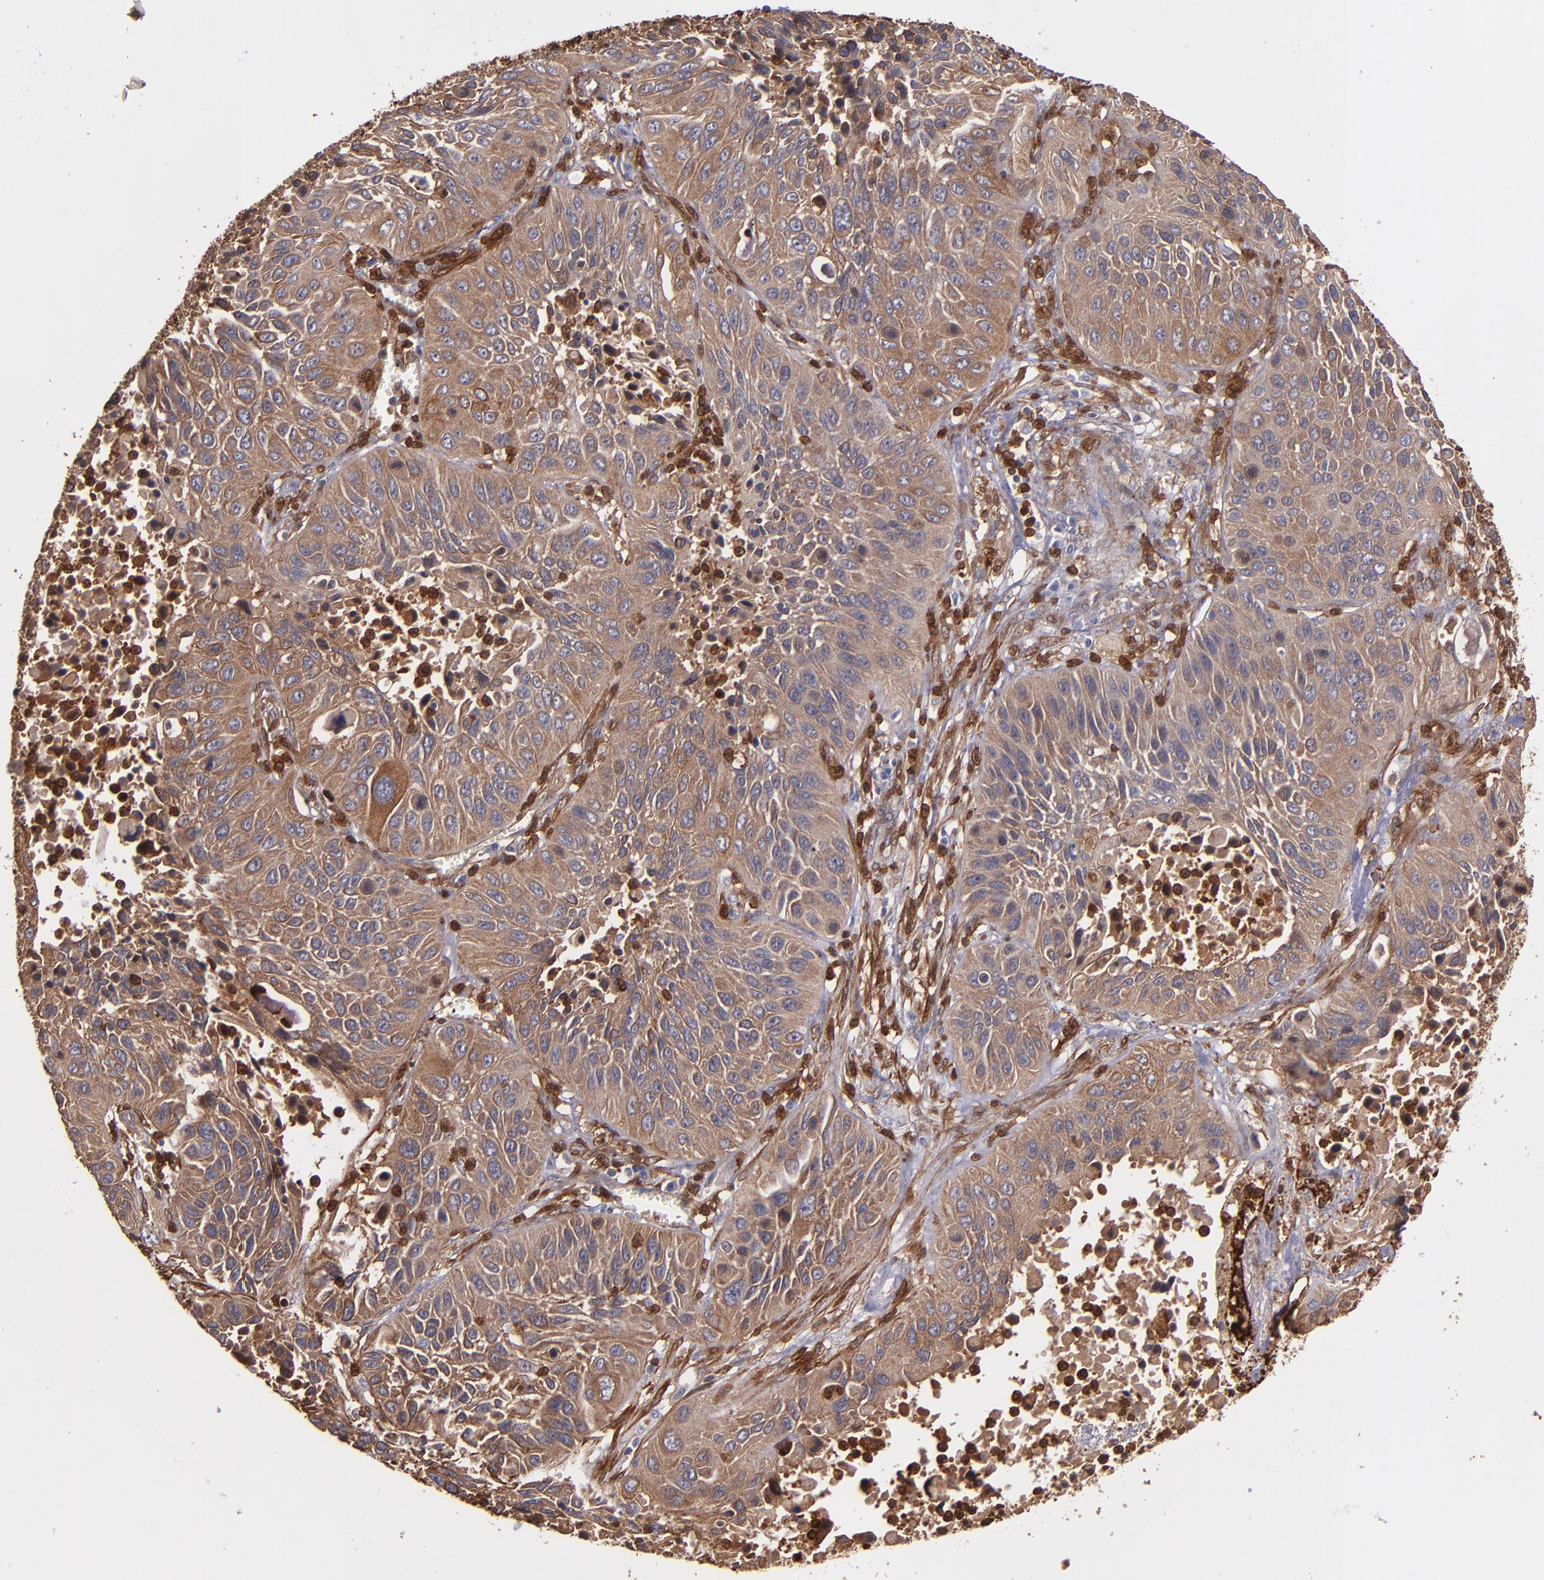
{"staining": {"intensity": "moderate", "quantity": ">75%", "location": "cytoplasmic/membranous"}, "tissue": "lung cancer", "cell_type": "Tumor cells", "image_type": "cancer", "snomed": [{"axis": "morphology", "description": "Squamous cell carcinoma, NOS"}, {"axis": "topography", "description": "Lung"}], "caption": "Immunohistochemistry (IHC) of human lung cancer (squamous cell carcinoma) reveals medium levels of moderate cytoplasmic/membranous positivity in about >75% of tumor cells.", "gene": "VCL", "patient": {"sex": "female", "age": 76}}